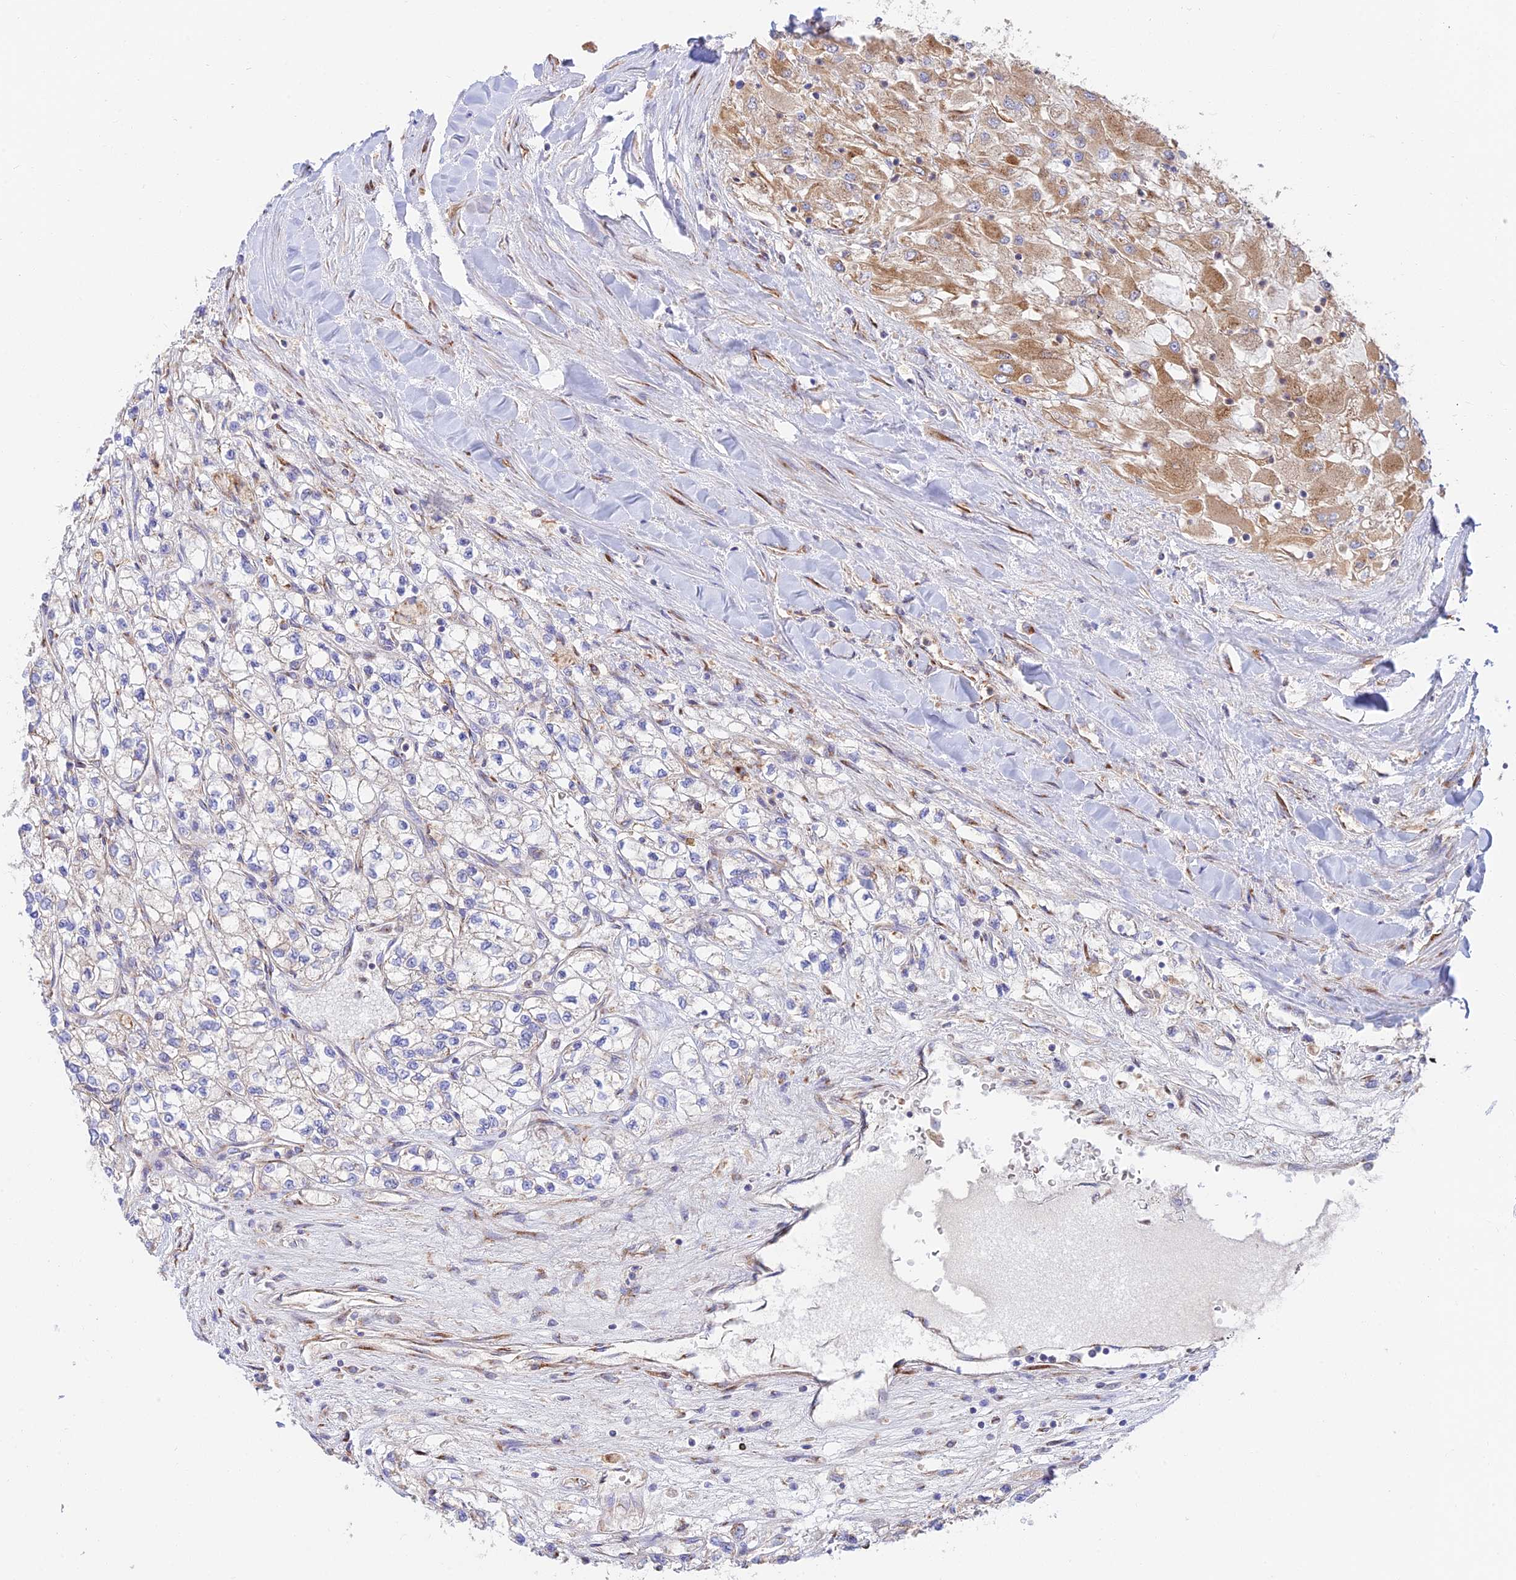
{"staining": {"intensity": "moderate", "quantity": "<25%", "location": "cytoplasmic/membranous"}, "tissue": "renal cancer", "cell_type": "Tumor cells", "image_type": "cancer", "snomed": [{"axis": "morphology", "description": "Adenocarcinoma, NOS"}, {"axis": "topography", "description": "Kidney"}], "caption": "A brown stain shows moderate cytoplasmic/membranous positivity of a protein in renal cancer tumor cells.", "gene": "GOLGA3", "patient": {"sex": "male", "age": 80}}